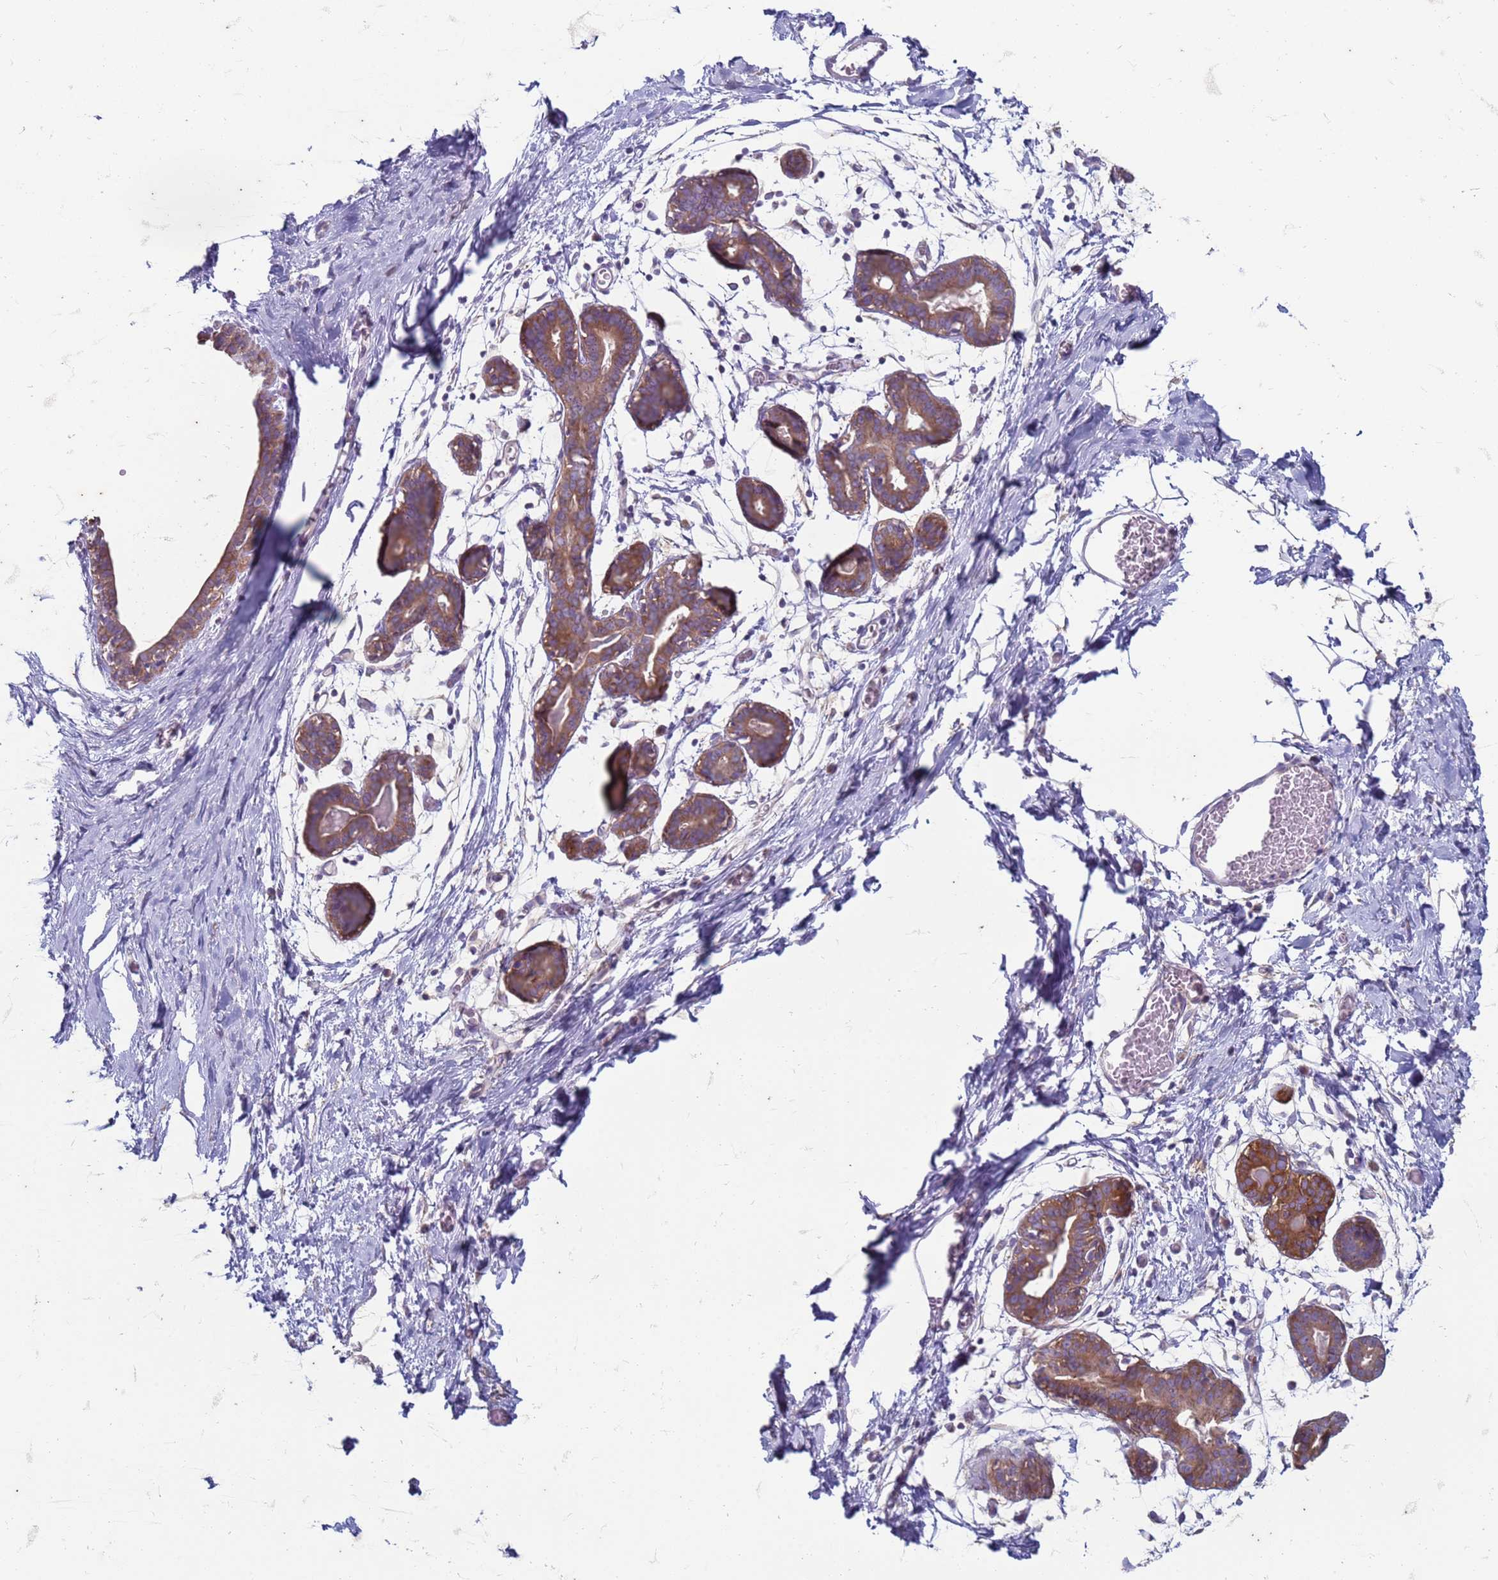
{"staining": {"intensity": "negative", "quantity": "none", "location": "none"}, "tissue": "breast", "cell_type": "Adipocytes", "image_type": "normal", "snomed": [{"axis": "morphology", "description": "Normal tissue, NOS"}, {"axis": "topography", "description": "Breast"}], "caption": "Breast stained for a protein using immunohistochemistry (IHC) demonstrates no positivity adipocytes.", "gene": "SUCO", "patient": {"sex": "female", "age": 27}}